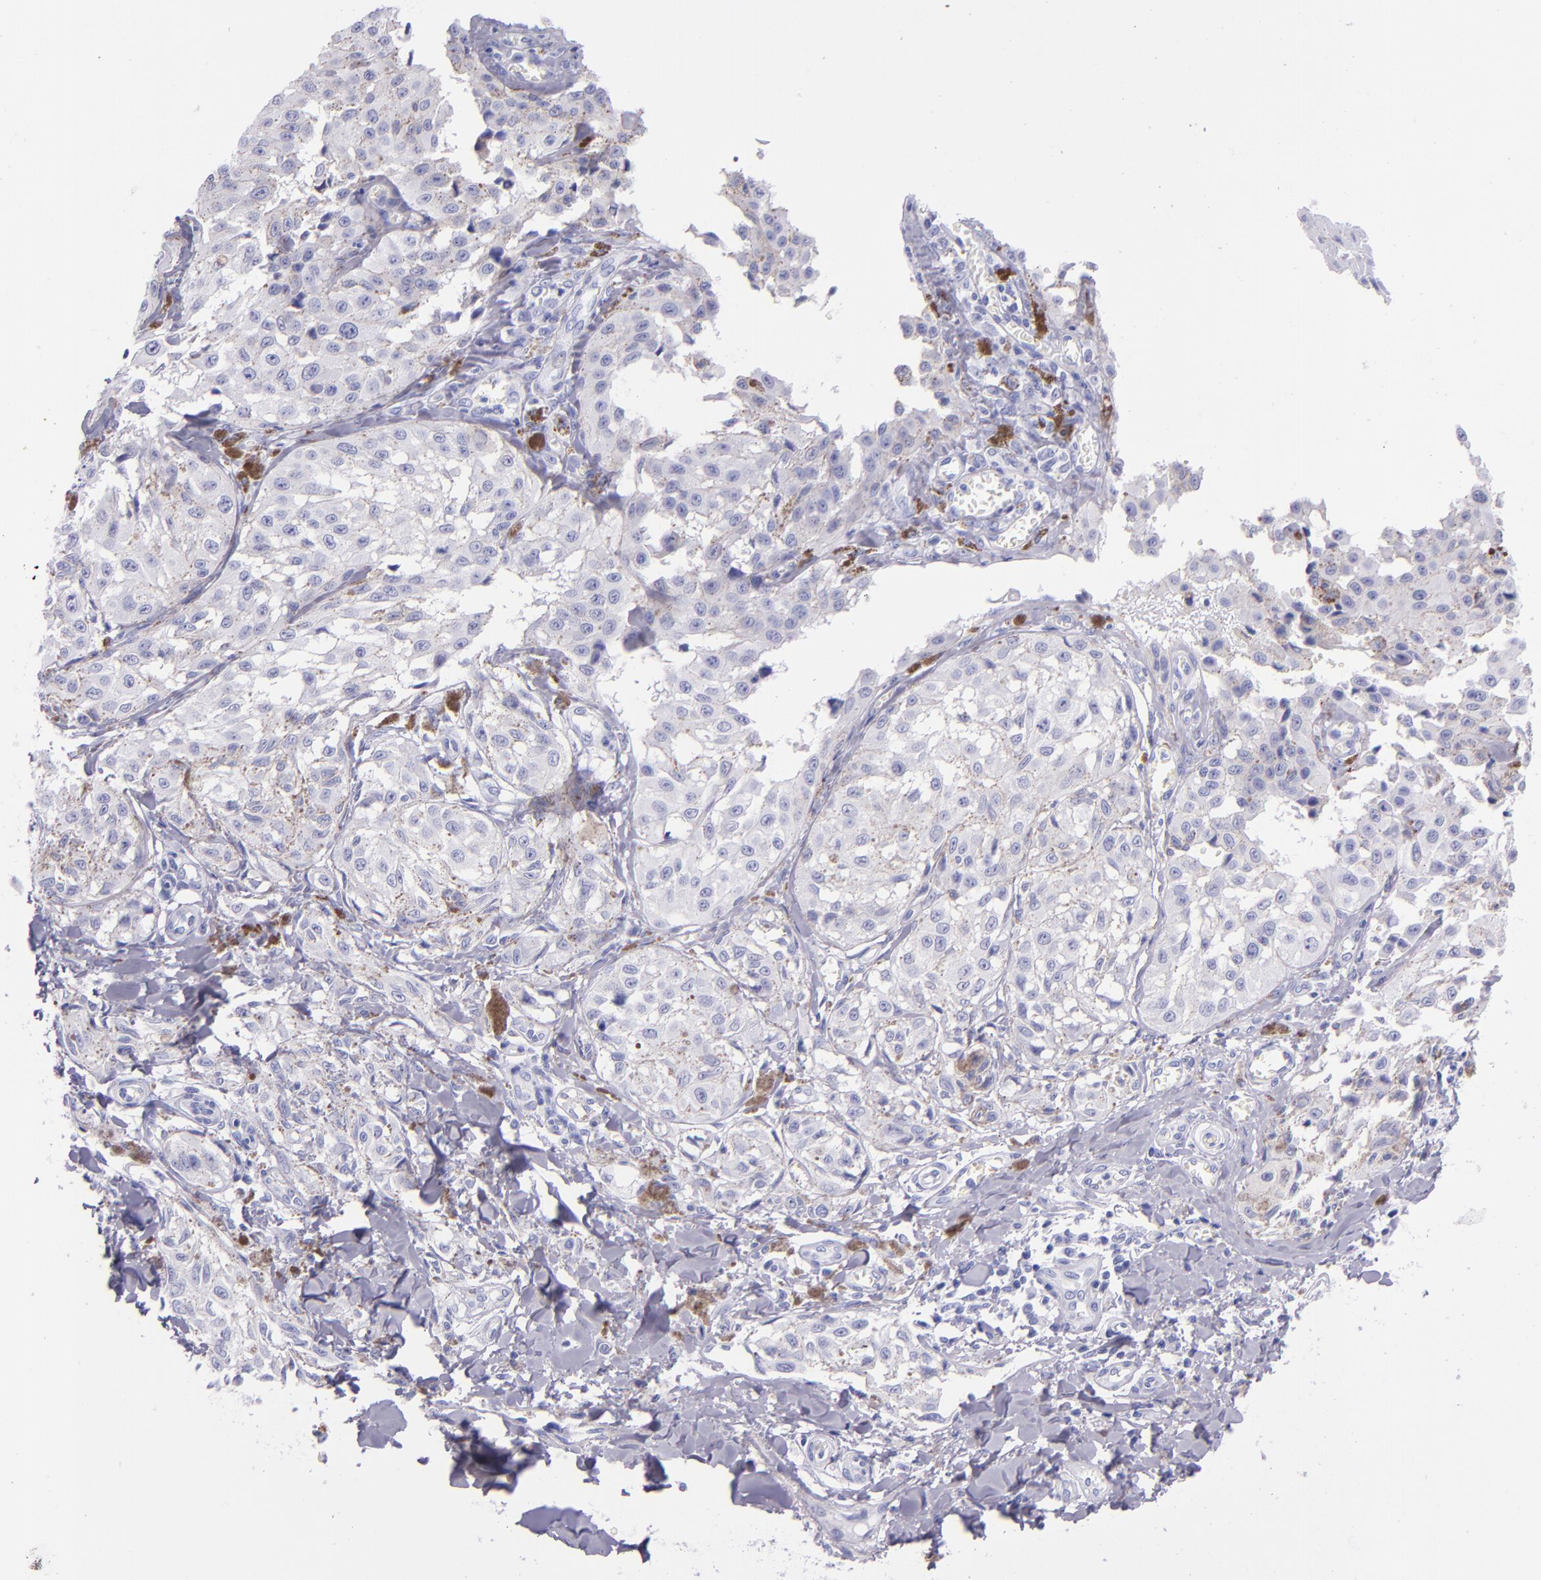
{"staining": {"intensity": "negative", "quantity": "none", "location": "none"}, "tissue": "melanoma", "cell_type": "Tumor cells", "image_type": "cancer", "snomed": [{"axis": "morphology", "description": "Malignant melanoma, NOS"}, {"axis": "topography", "description": "Skin"}], "caption": "A micrograph of melanoma stained for a protein shows no brown staining in tumor cells. Brightfield microscopy of IHC stained with DAB (brown) and hematoxylin (blue), captured at high magnification.", "gene": "SFTPB", "patient": {"sex": "female", "age": 82}}